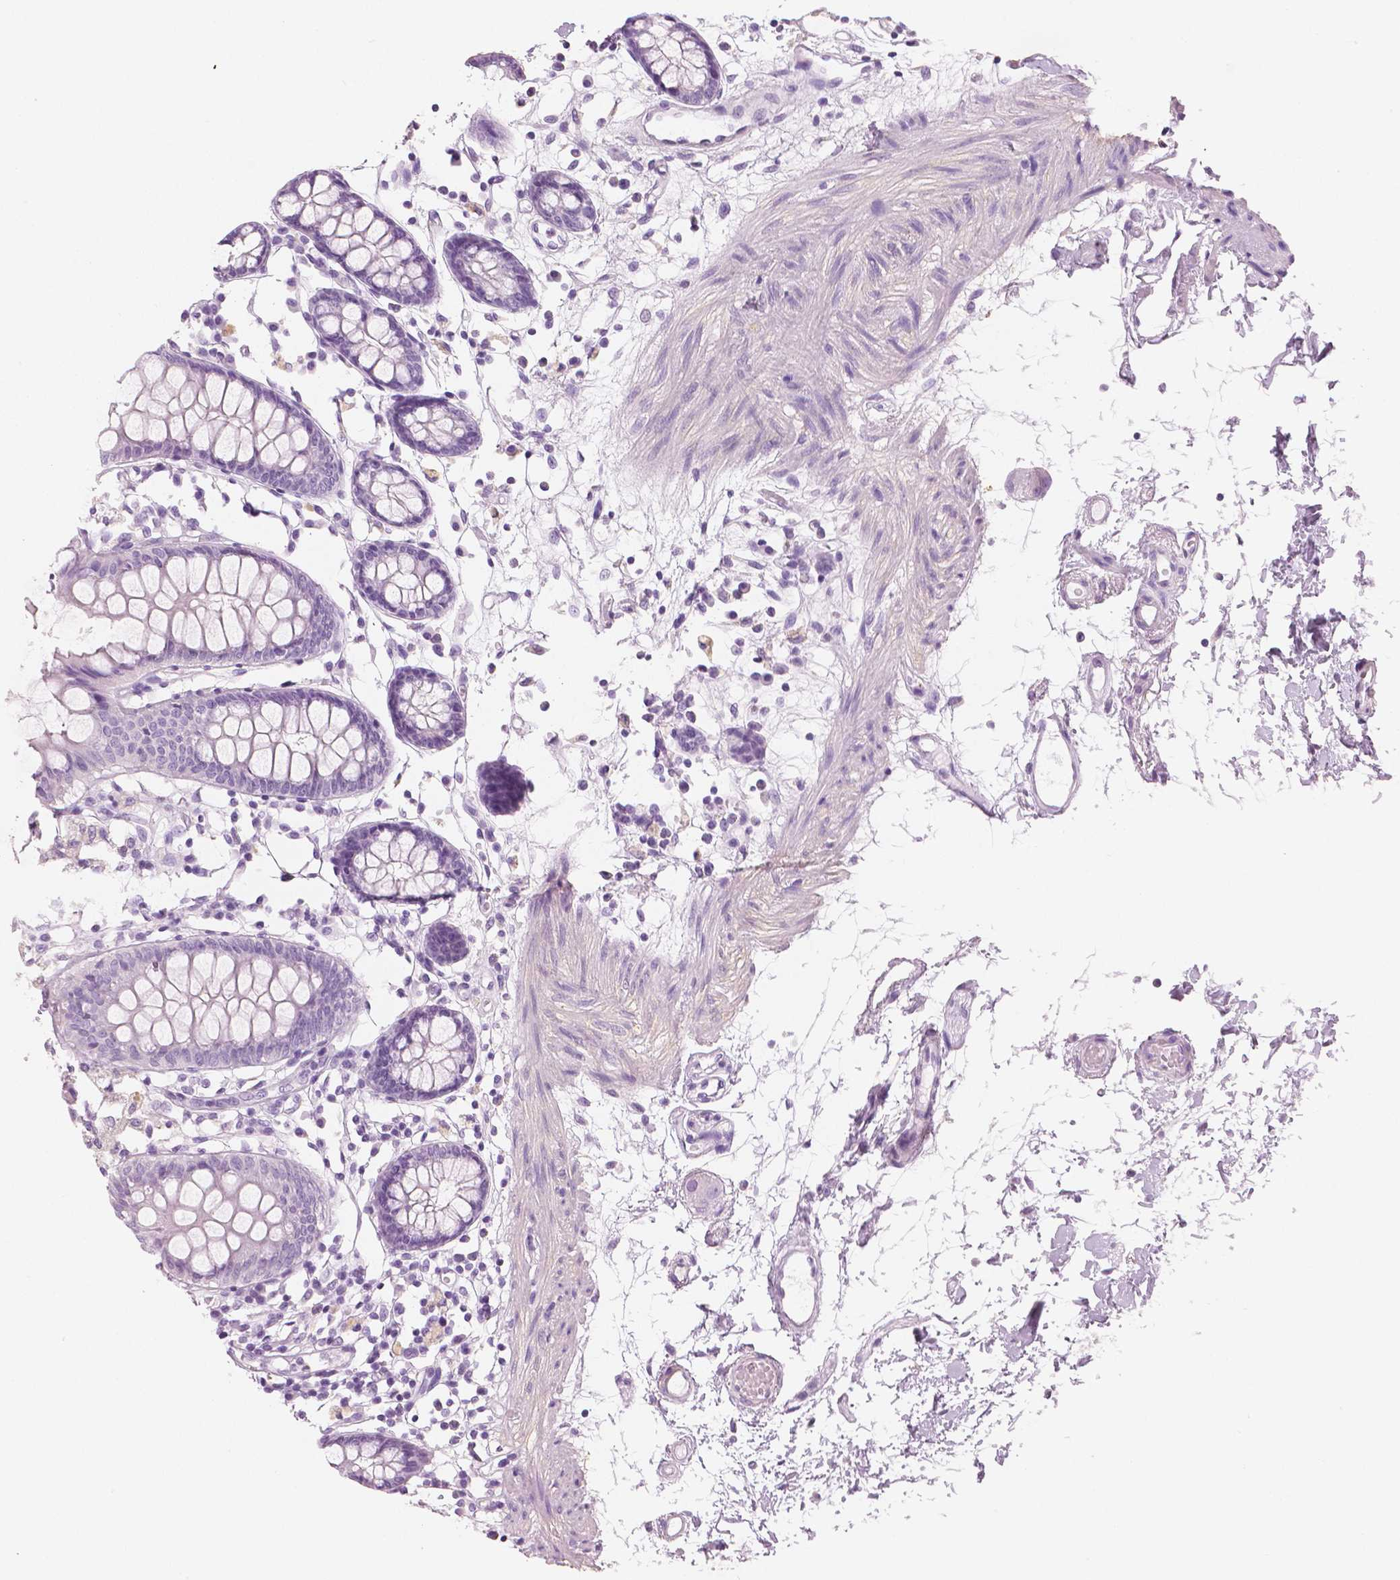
{"staining": {"intensity": "negative", "quantity": "none", "location": "none"}, "tissue": "colon", "cell_type": "Endothelial cells", "image_type": "normal", "snomed": [{"axis": "morphology", "description": "Normal tissue, NOS"}, {"axis": "topography", "description": "Colon"}], "caption": "This is a micrograph of immunohistochemistry (IHC) staining of normal colon, which shows no expression in endothelial cells. (Brightfield microscopy of DAB (3,3'-diaminobenzidine) immunohistochemistry (IHC) at high magnification).", "gene": "PLIN4", "patient": {"sex": "female", "age": 84}}